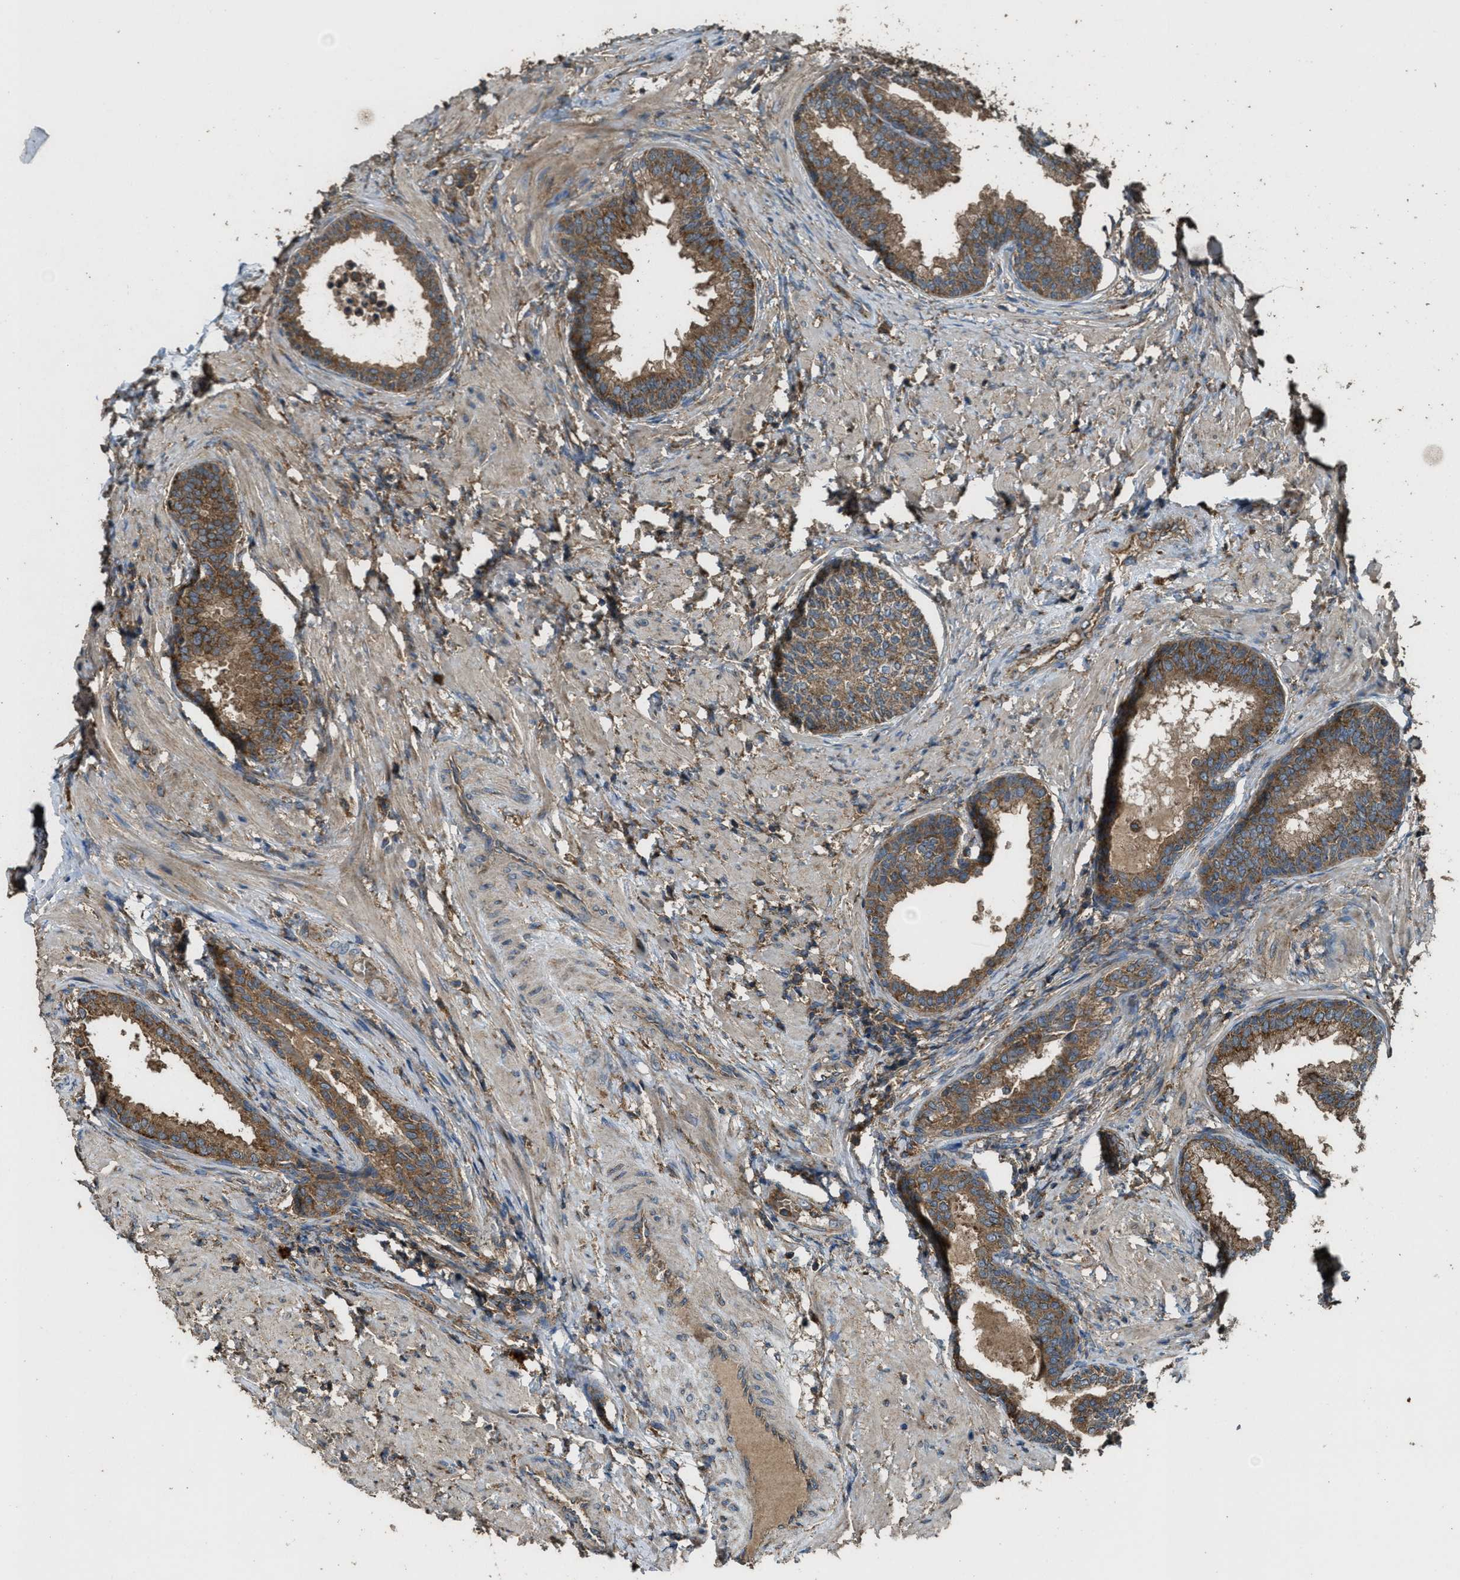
{"staining": {"intensity": "moderate", "quantity": ">75%", "location": "cytoplasmic/membranous"}, "tissue": "prostate", "cell_type": "Glandular cells", "image_type": "normal", "snomed": [{"axis": "morphology", "description": "Normal tissue, NOS"}, {"axis": "topography", "description": "Prostate"}], "caption": "Immunohistochemistry (DAB) staining of normal human prostate exhibits moderate cytoplasmic/membranous protein expression in about >75% of glandular cells.", "gene": "MAP3K8", "patient": {"sex": "male", "age": 76}}